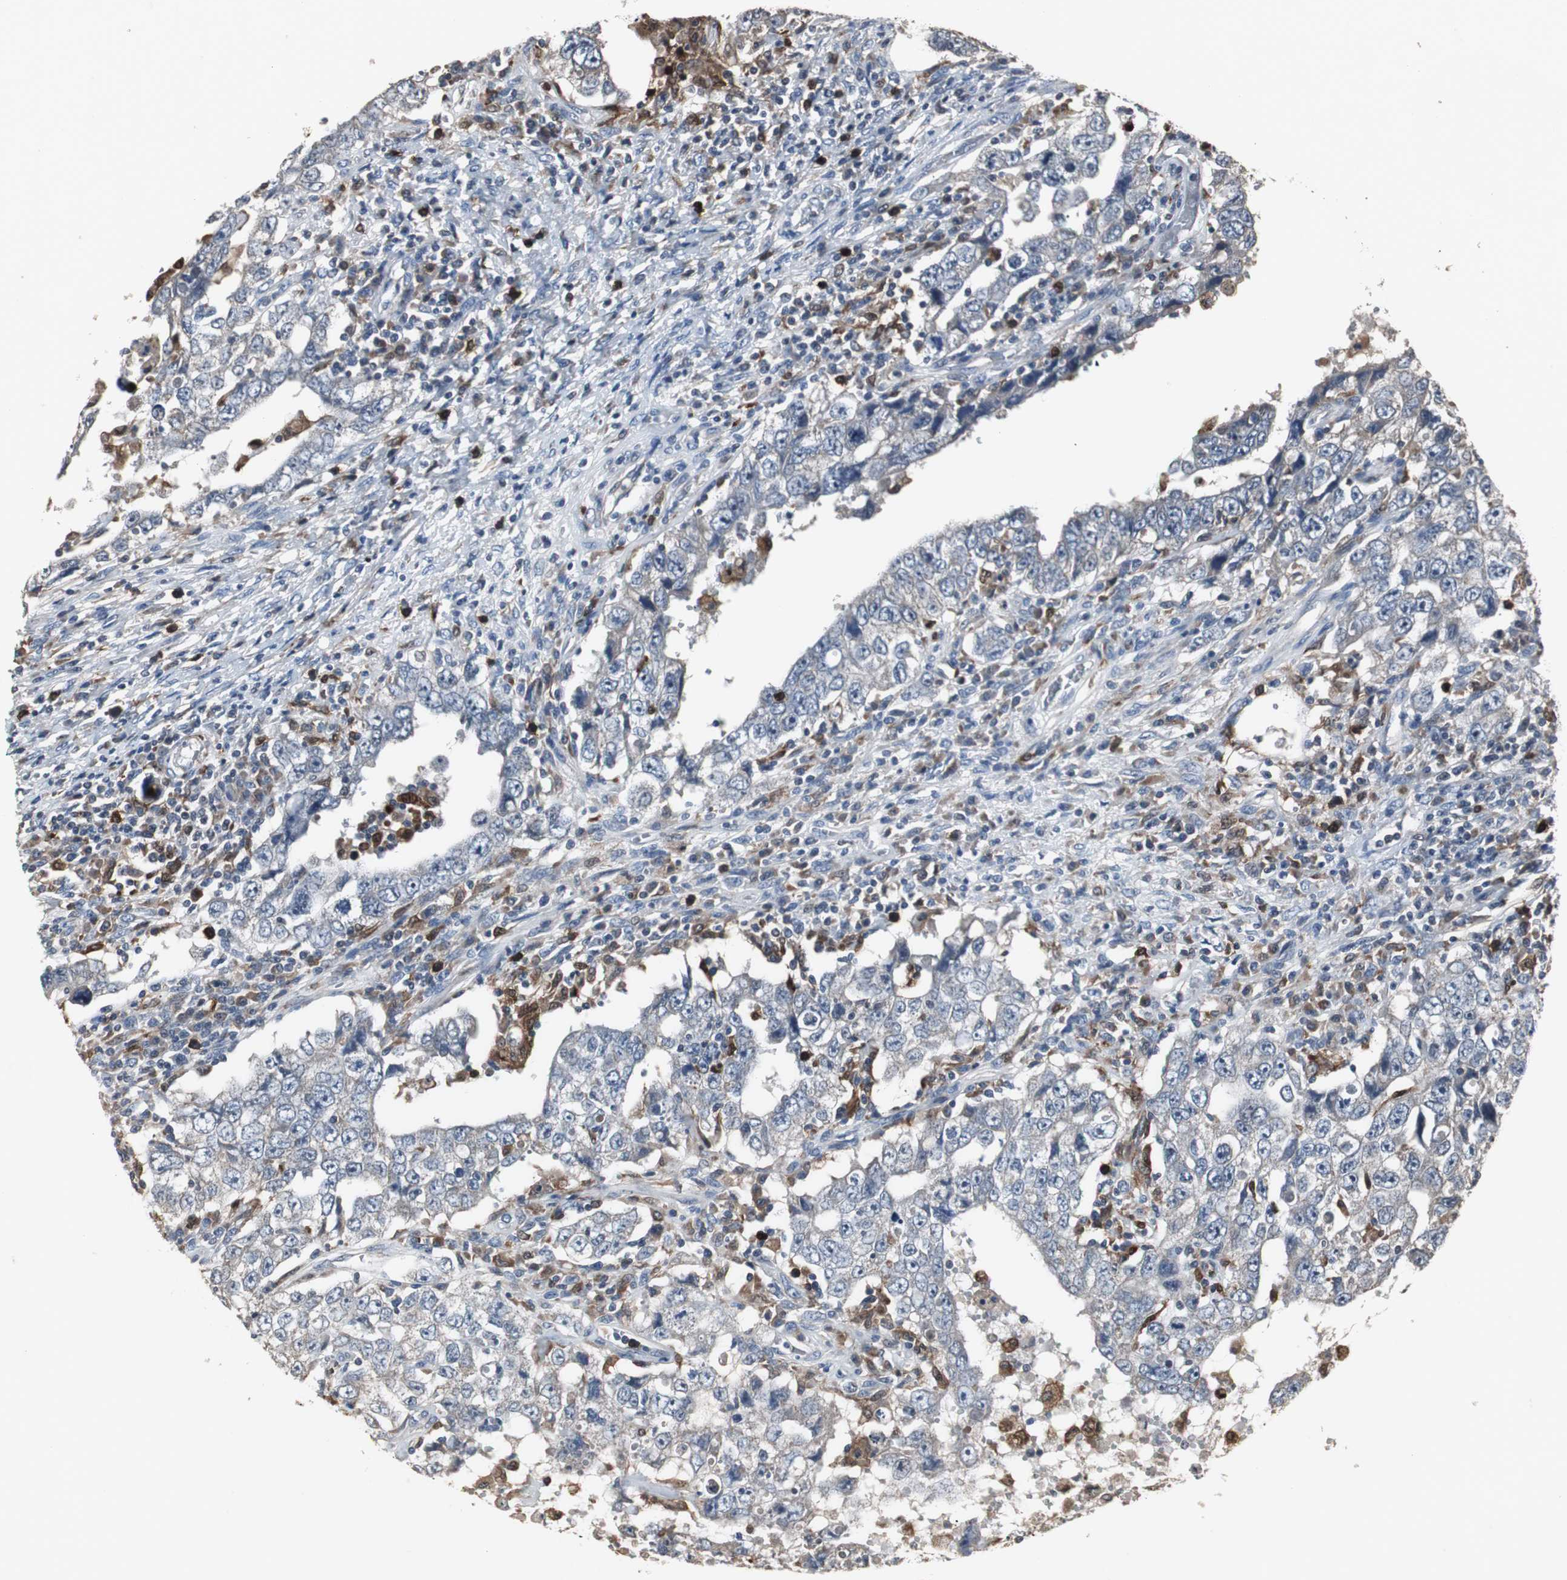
{"staining": {"intensity": "negative", "quantity": "none", "location": "none"}, "tissue": "testis cancer", "cell_type": "Tumor cells", "image_type": "cancer", "snomed": [{"axis": "morphology", "description": "Carcinoma, Embryonal, NOS"}, {"axis": "topography", "description": "Testis"}], "caption": "Image shows no protein staining in tumor cells of testis embryonal carcinoma tissue. The staining was performed using DAB (3,3'-diaminobenzidine) to visualize the protein expression in brown, while the nuclei were stained in blue with hematoxylin (Magnification: 20x).", "gene": "NCF2", "patient": {"sex": "male", "age": 26}}